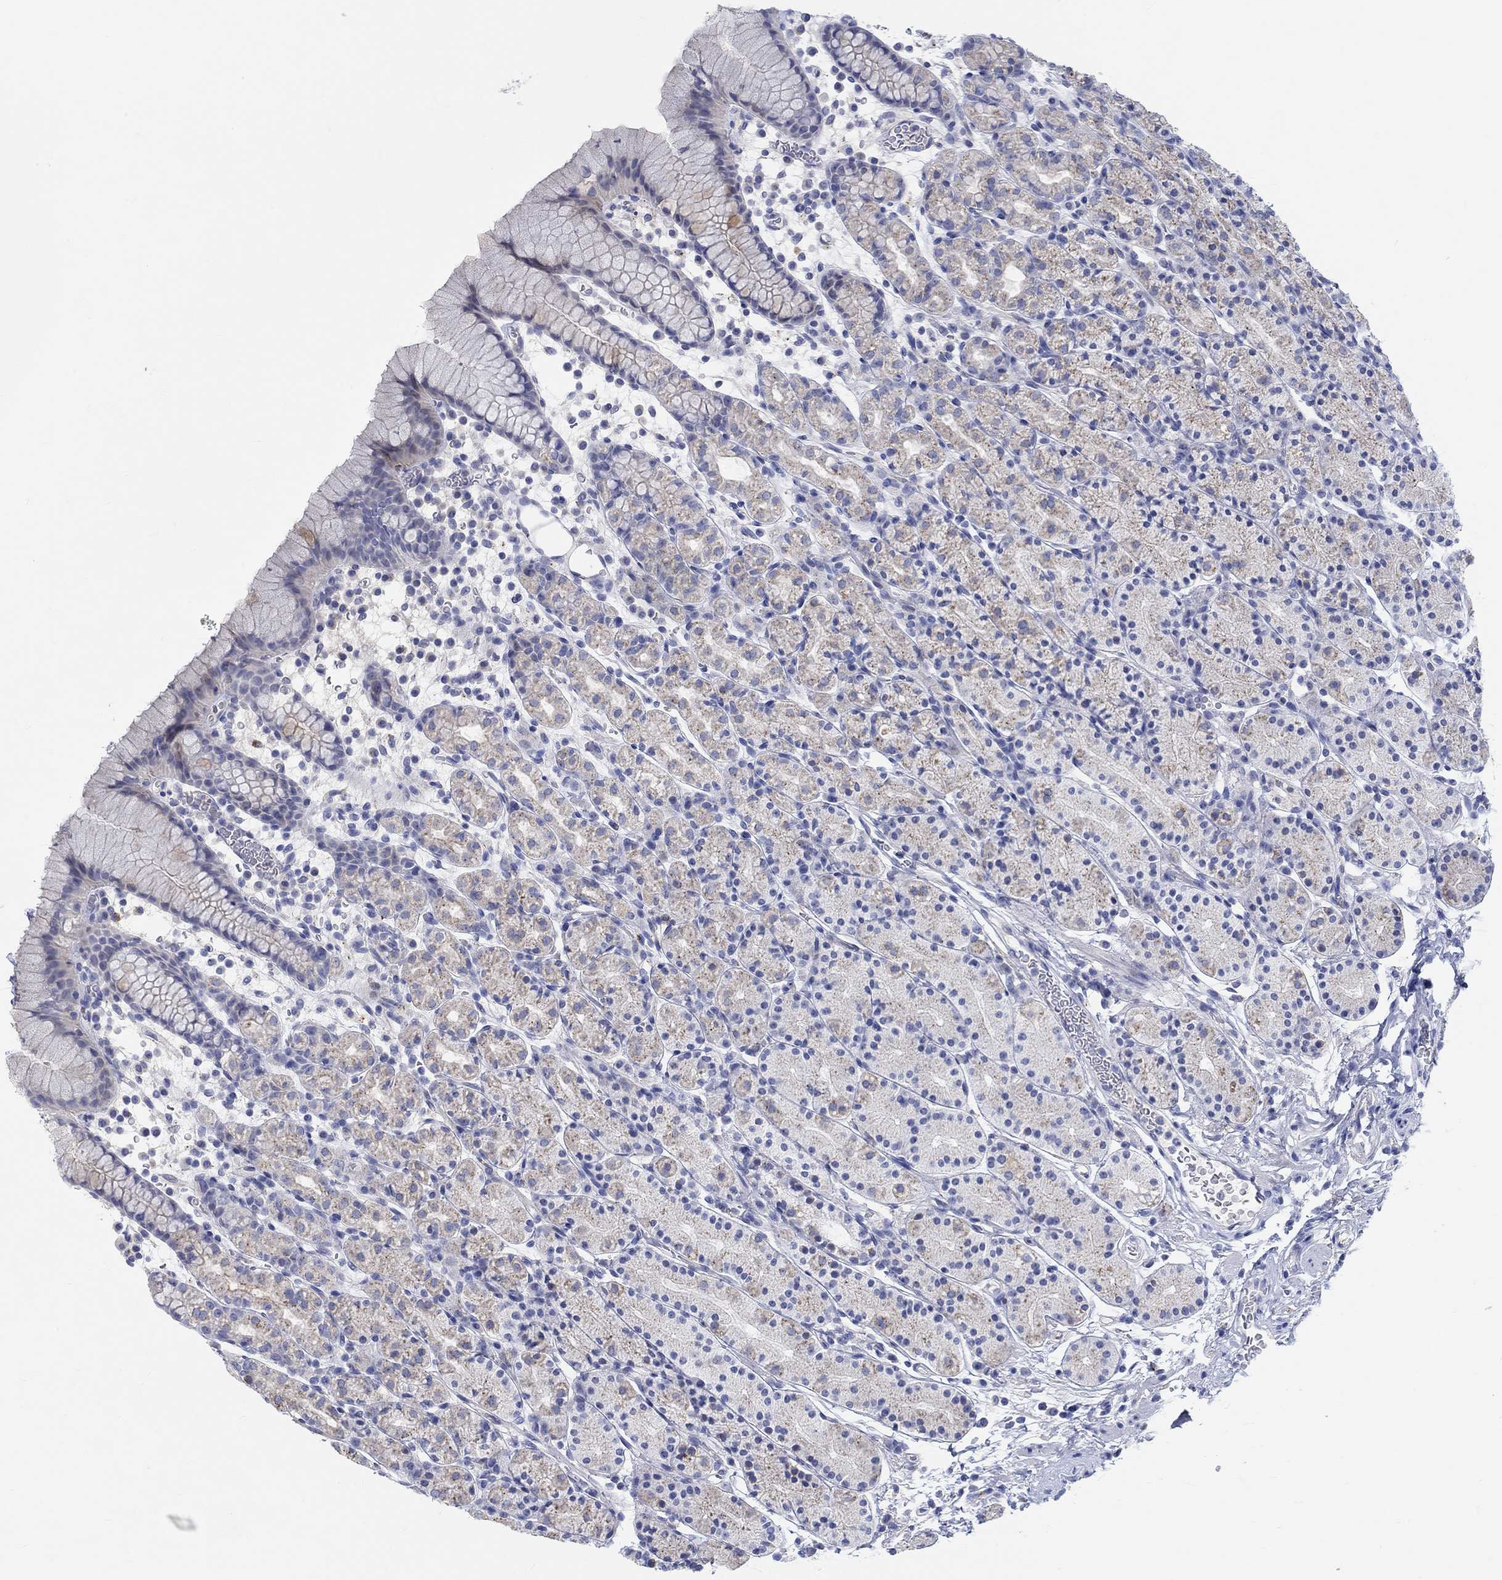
{"staining": {"intensity": "negative", "quantity": "none", "location": "none"}, "tissue": "stomach", "cell_type": "Glandular cells", "image_type": "normal", "snomed": [{"axis": "morphology", "description": "Normal tissue, NOS"}, {"axis": "topography", "description": "Stomach, upper"}, {"axis": "topography", "description": "Stomach"}], "caption": "A micrograph of human stomach is negative for staining in glandular cells. Nuclei are stained in blue.", "gene": "NAV3", "patient": {"sex": "male", "age": 62}}